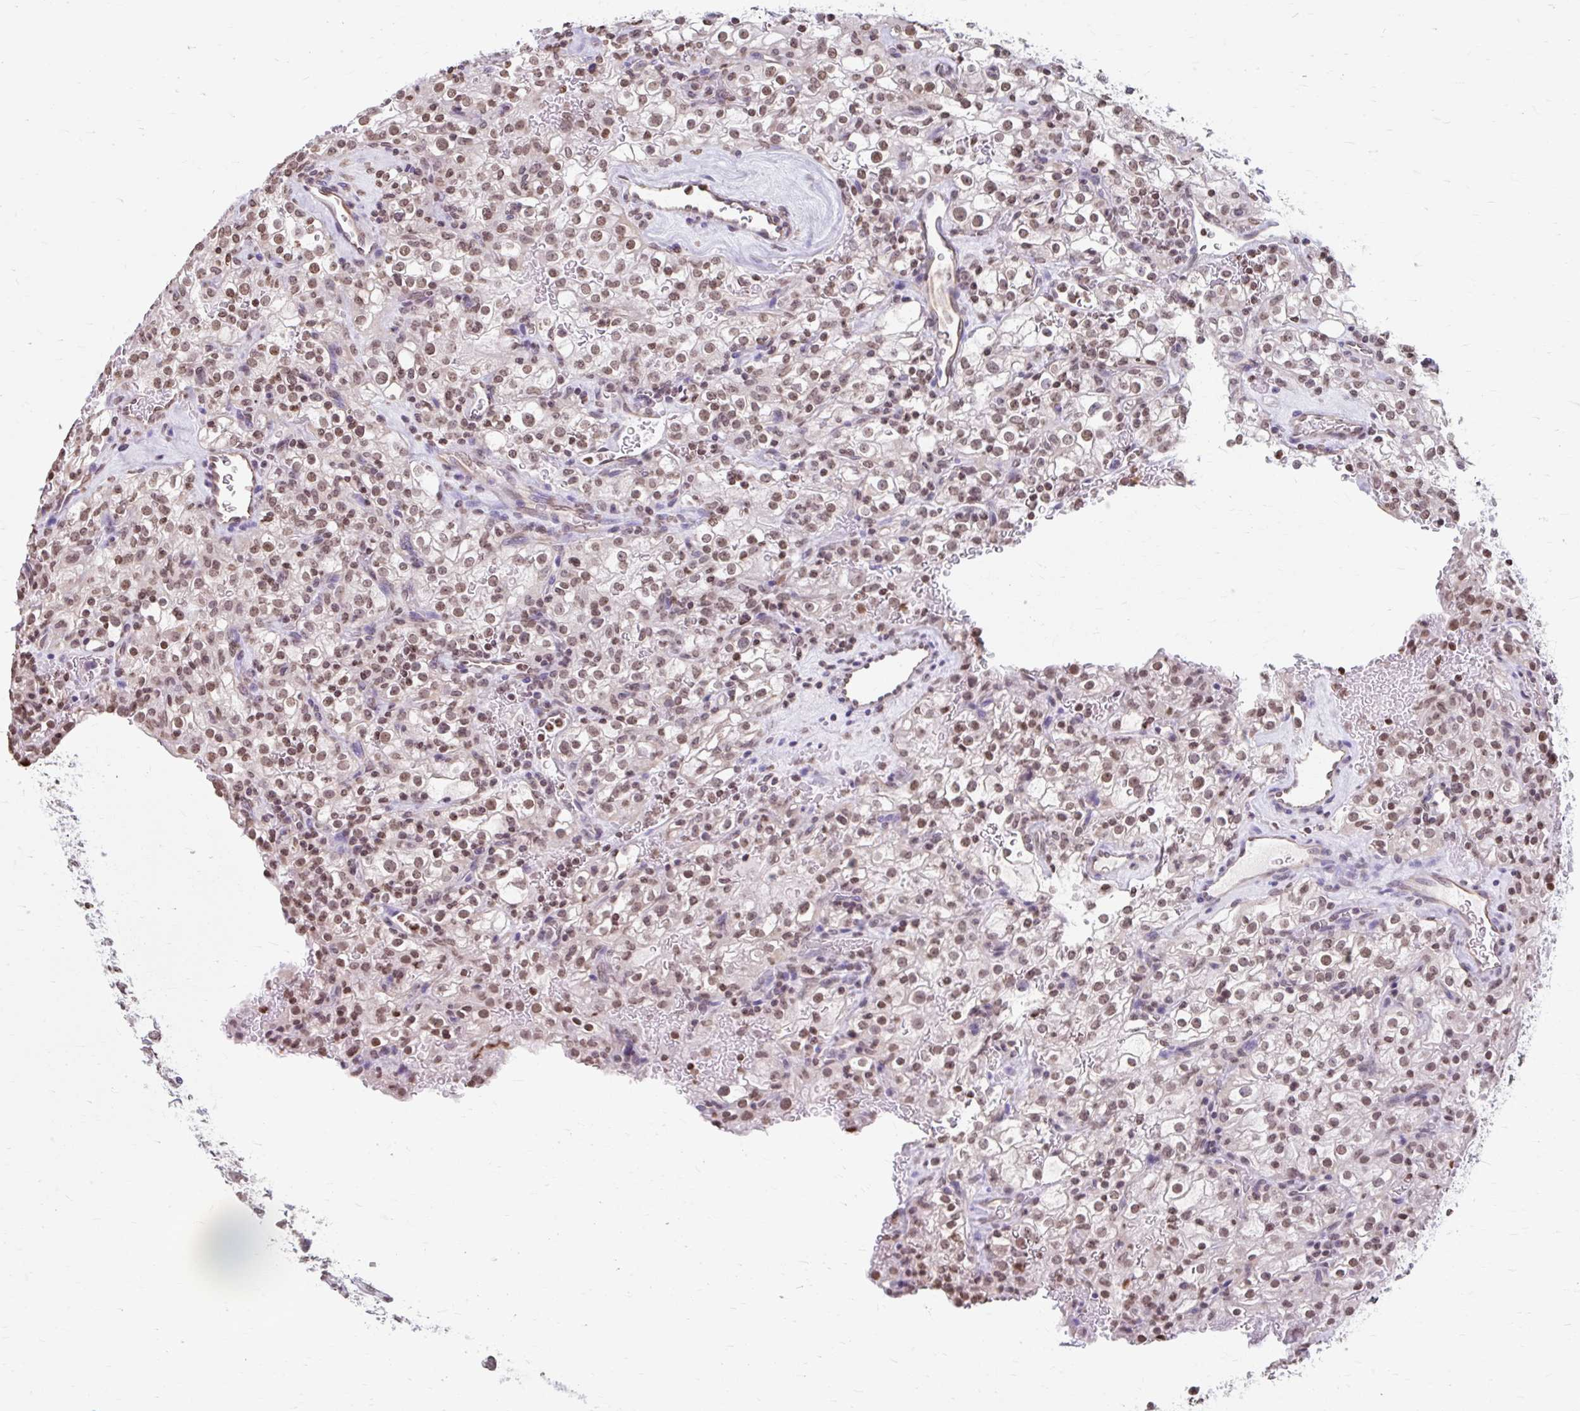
{"staining": {"intensity": "moderate", "quantity": ">75%", "location": "nuclear"}, "tissue": "renal cancer", "cell_type": "Tumor cells", "image_type": "cancer", "snomed": [{"axis": "morphology", "description": "Adenocarcinoma, NOS"}, {"axis": "topography", "description": "Kidney"}], "caption": "Immunohistochemical staining of human adenocarcinoma (renal) reveals medium levels of moderate nuclear positivity in approximately >75% of tumor cells.", "gene": "ORC3", "patient": {"sex": "female", "age": 74}}